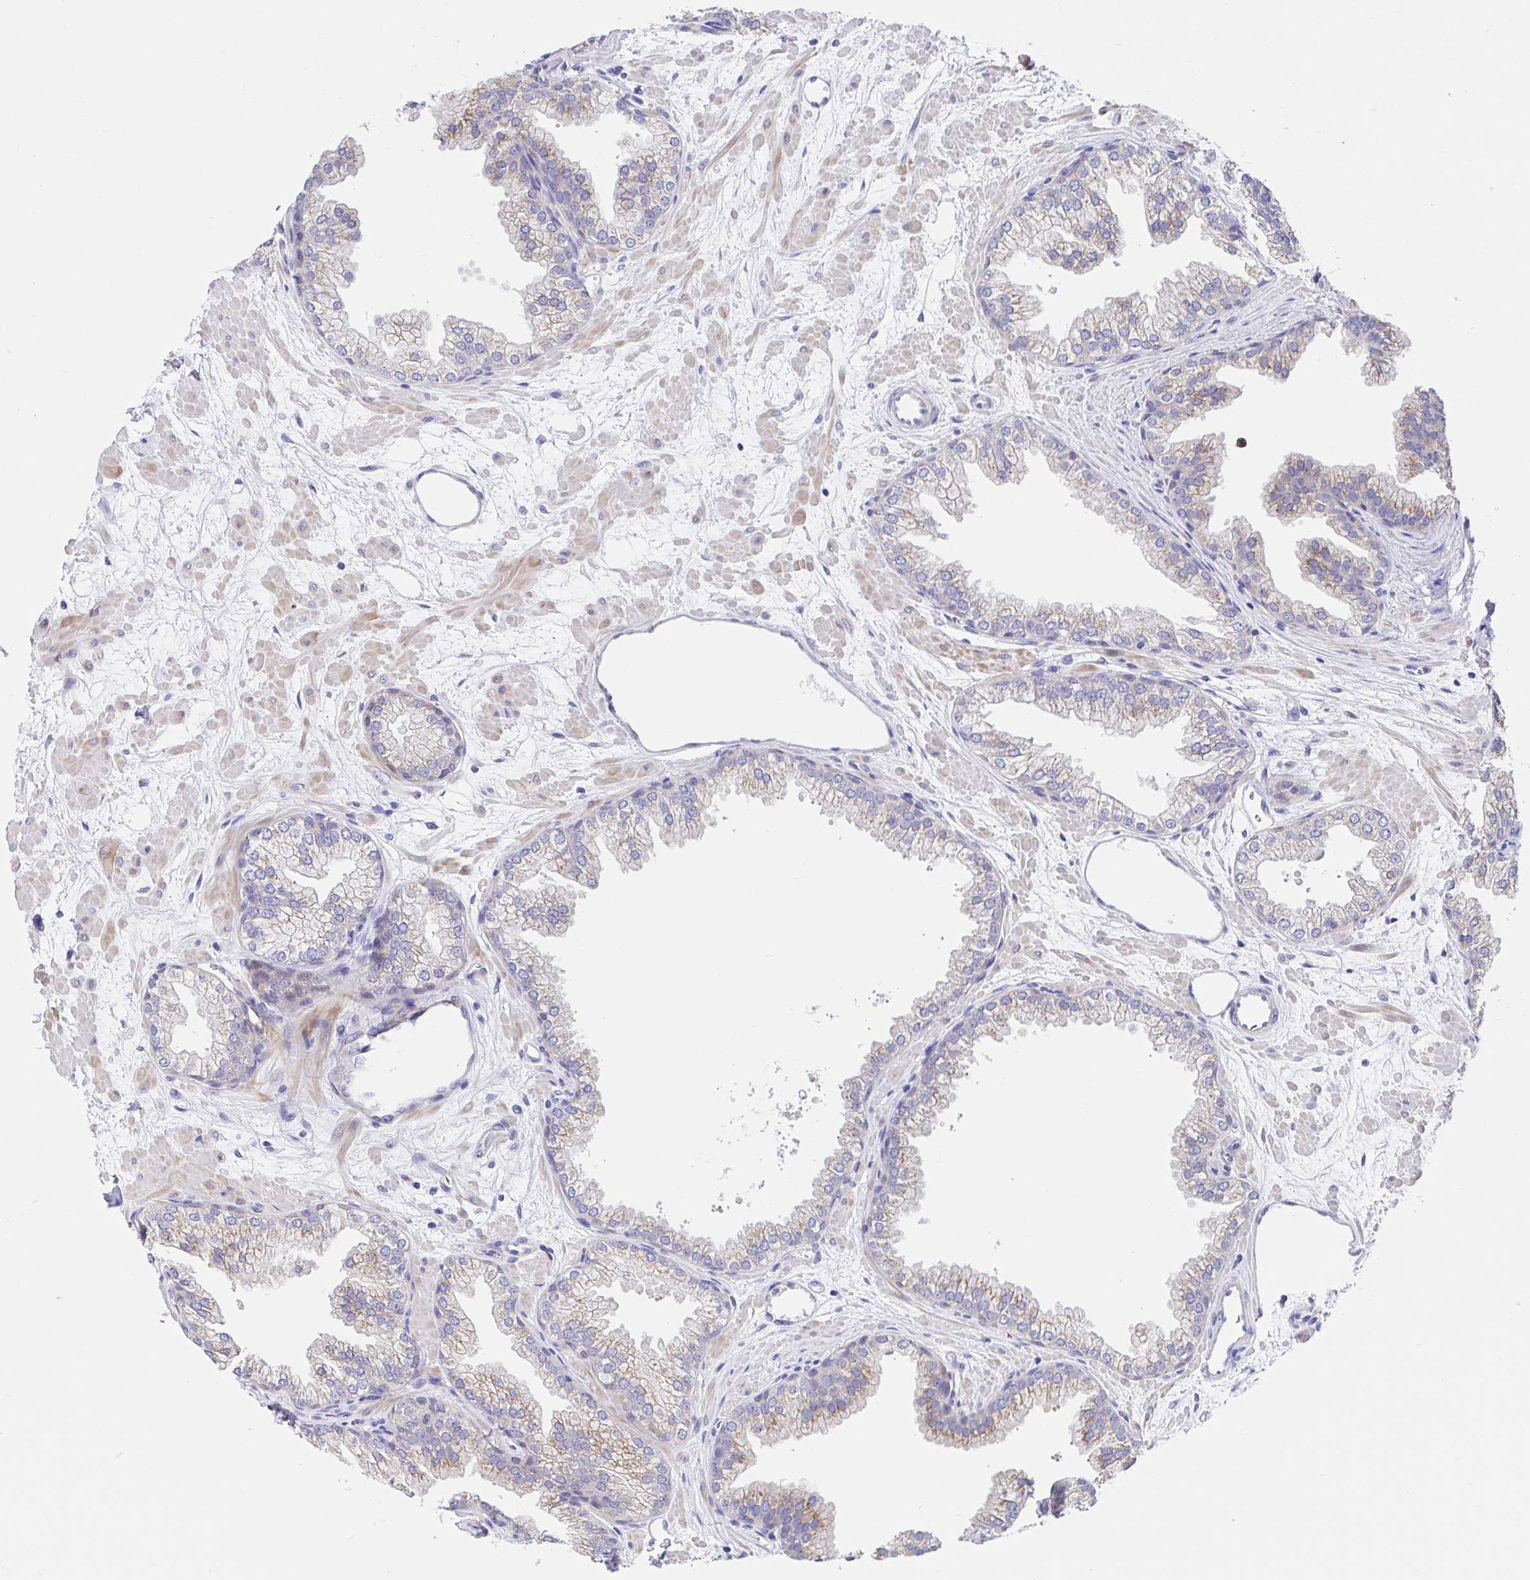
{"staining": {"intensity": "moderate", "quantity": "<25%", "location": "cytoplasmic/membranous"}, "tissue": "prostate", "cell_type": "Glandular cells", "image_type": "normal", "snomed": [{"axis": "morphology", "description": "Normal tissue, NOS"}, {"axis": "topography", "description": "Prostate"}], "caption": "An immunohistochemistry (IHC) micrograph of unremarkable tissue is shown. Protein staining in brown labels moderate cytoplasmic/membranous positivity in prostate within glandular cells.", "gene": "GOLGA1", "patient": {"sex": "male", "age": 37}}